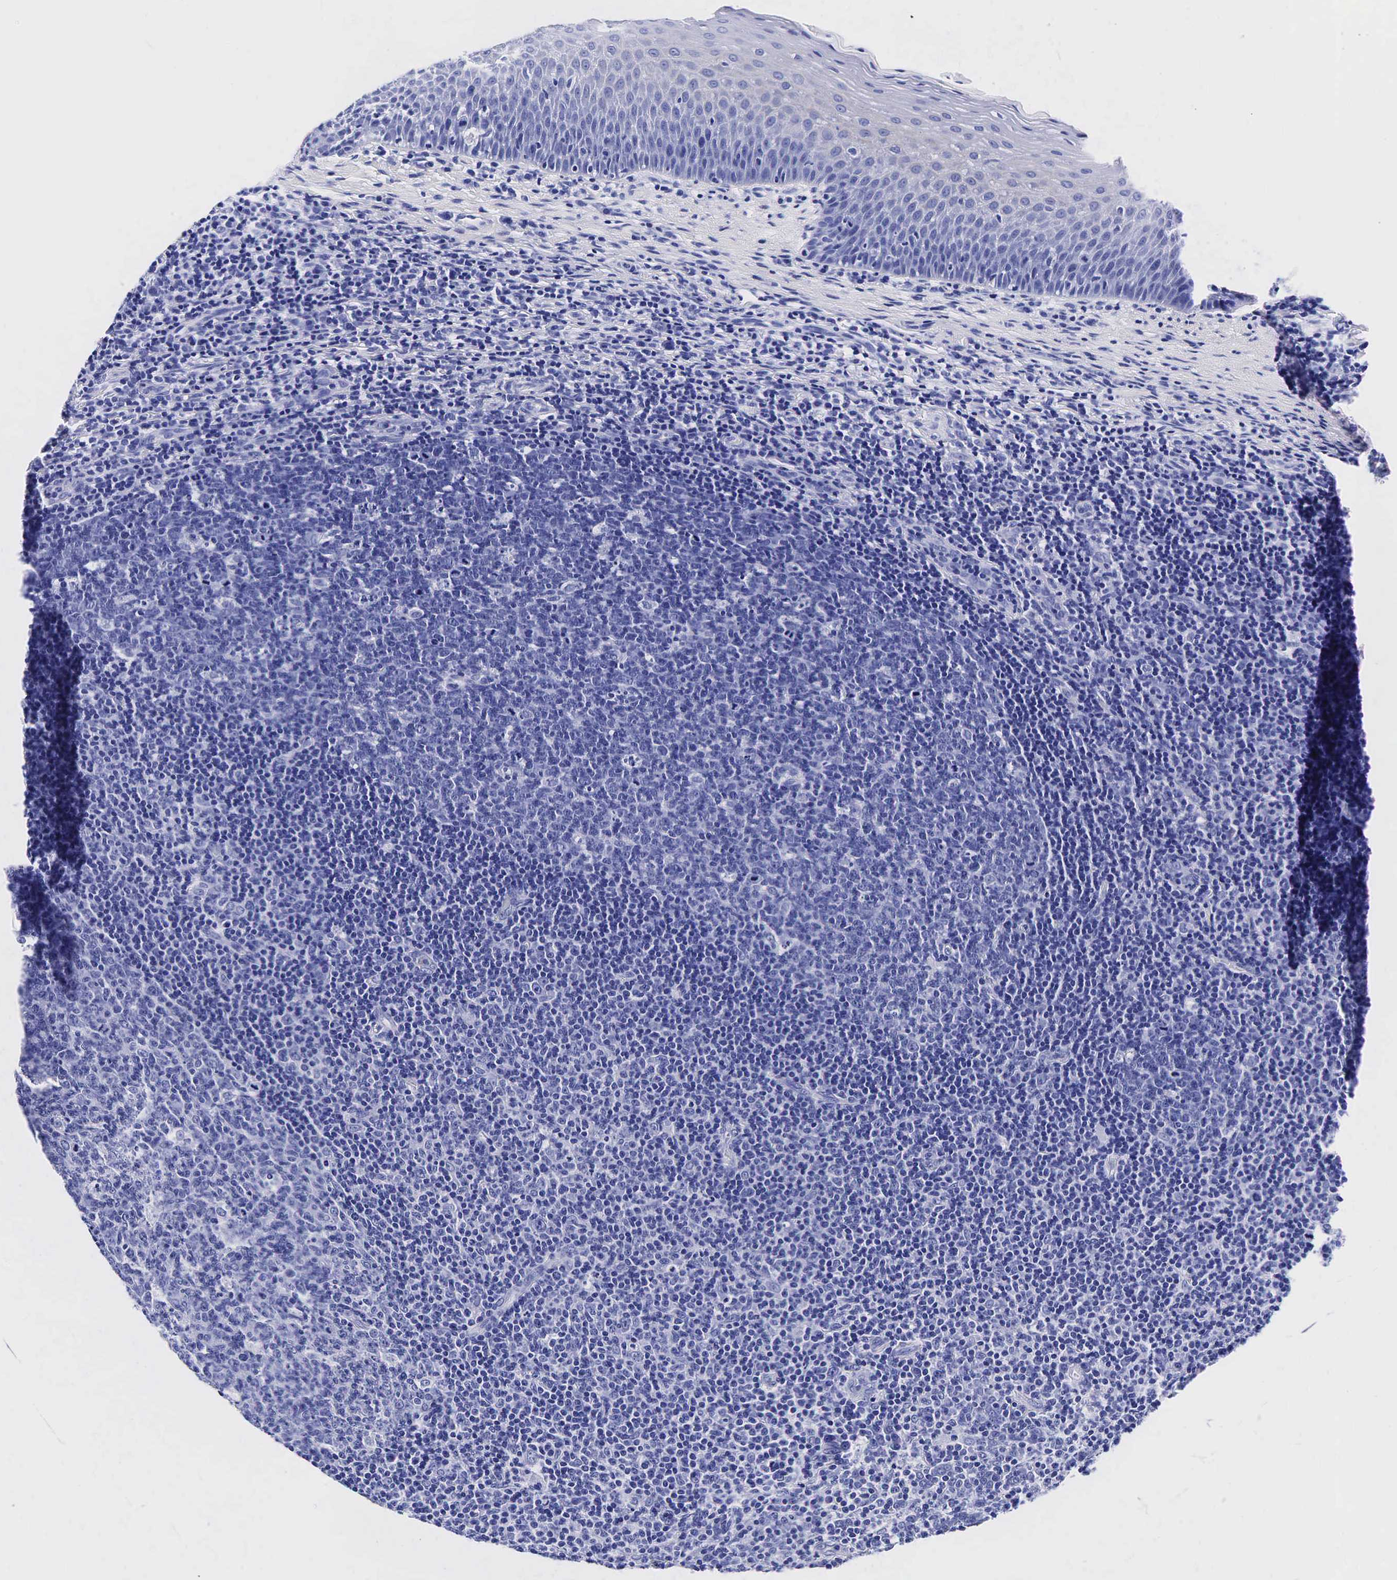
{"staining": {"intensity": "negative", "quantity": "none", "location": "none"}, "tissue": "tonsil", "cell_type": "Germinal center cells", "image_type": "normal", "snomed": [{"axis": "morphology", "description": "Normal tissue, NOS"}, {"axis": "topography", "description": "Tonsil"}], "caption": "DAB immunohistochemical staining of normal human tonsil demonstrates no significant staining in germinal center cells. The staining was performed using DAB to visualize the protein expression in brown, while the nuclei were stained in blue with hematoxylin (Magnification: 20x).", "gene": "ACP3", "patient": {"sex": "male", "age": 6}}